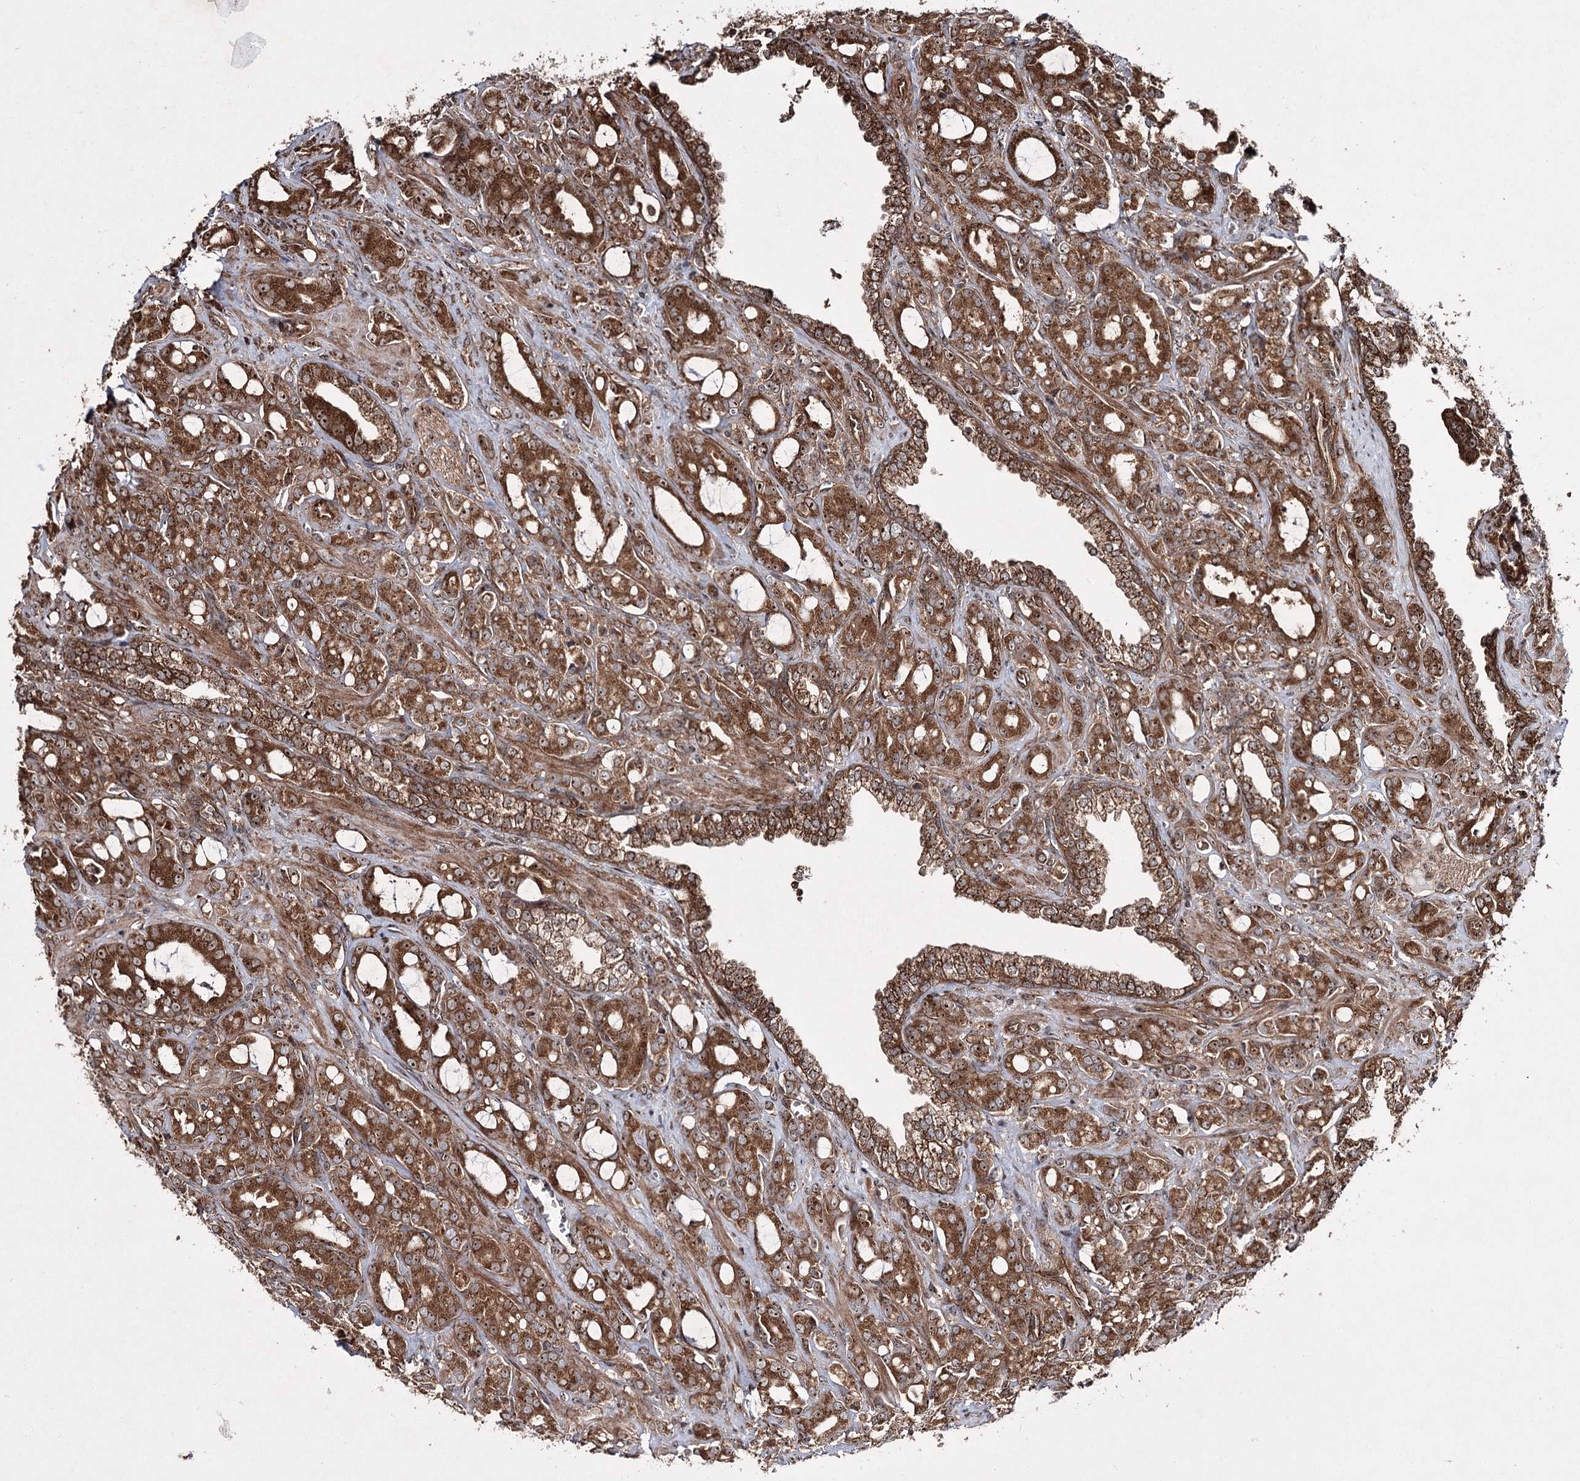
{"staining": {"intensity": "strong", "quantity": ">75%", "location": "cytoplasmic/membranous,nuclear"}, "tissue": "prostate cancer", "cell_type": "Tumor cells", "image_type": "cancer", "snomed": [{"axis": "morphology", "description": "Adenocarcinoma, High grade"}, {"axis": "topography", "description": "Prostate"}], "caption": "Immunohistochemistry (IHC) (DAB (3,3'-diaminobenzidine)) staining of prostate cancer (adenocarcinoma (high-grade)) reveals strong cytoplasmic/membranous and nuclear protein expression in approximately >75% of tumor cells.", "gene": "SERINC5", "patient": {"sex": "male", "age": 72}}